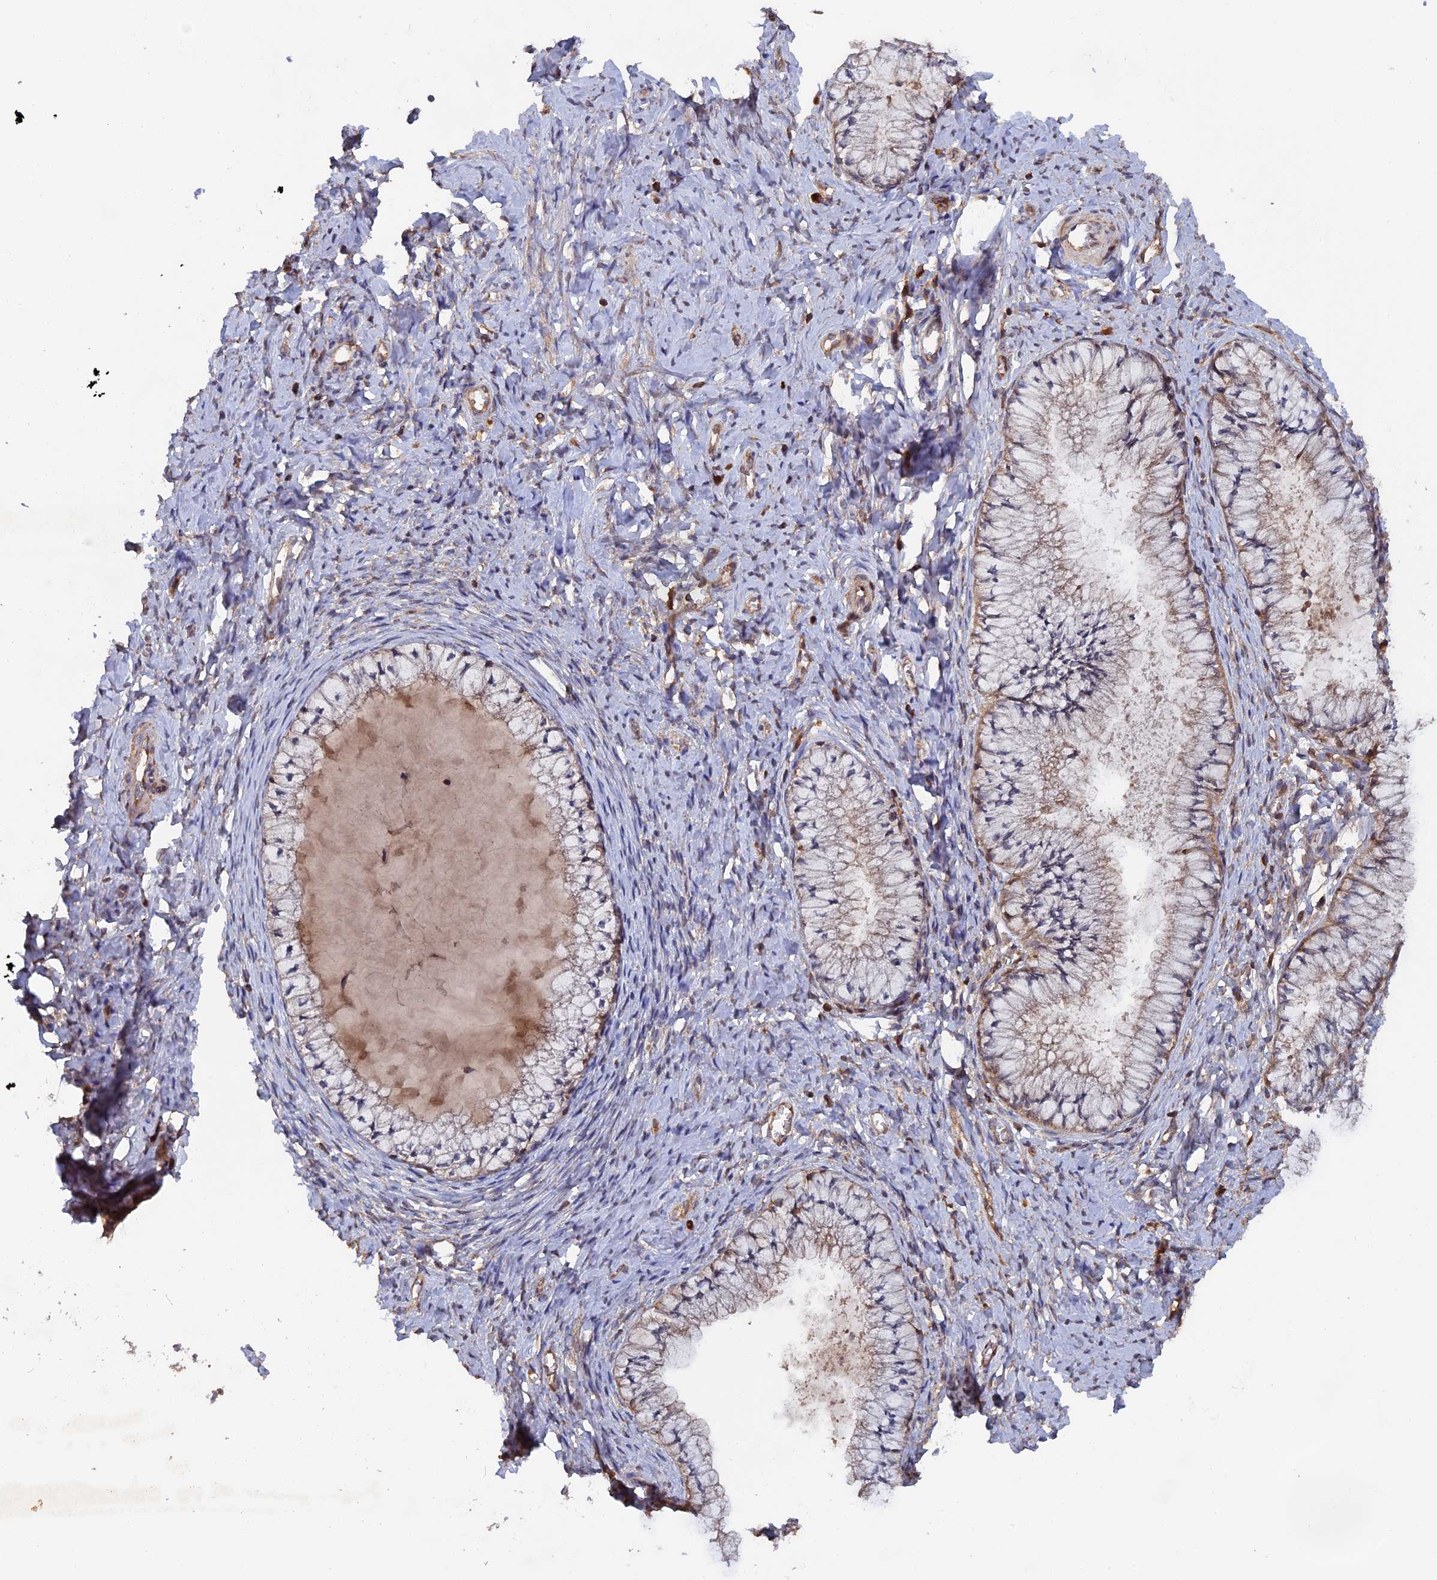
{"staining": {"intensity": "negative", "quantity": "none", "location": "none"}, "tissue": "cervix", "cell_type": "Glandular cells", "image_type": "normal", "snomed": [{"axis": "morphology", "description": "Normal tissue, NOS"}, {"axis": "topography", "description": "Cervix"}], "caption": "An image of human cervix is negative for staining in glandular cells. The staining was performed using DAB to visualize the protein expression in brown, while the nuclei were stained in blue with hematoxylin (Magnification: 20x).", "gene": "RAB15", "patient": {"sex": "female", "age": 42}}